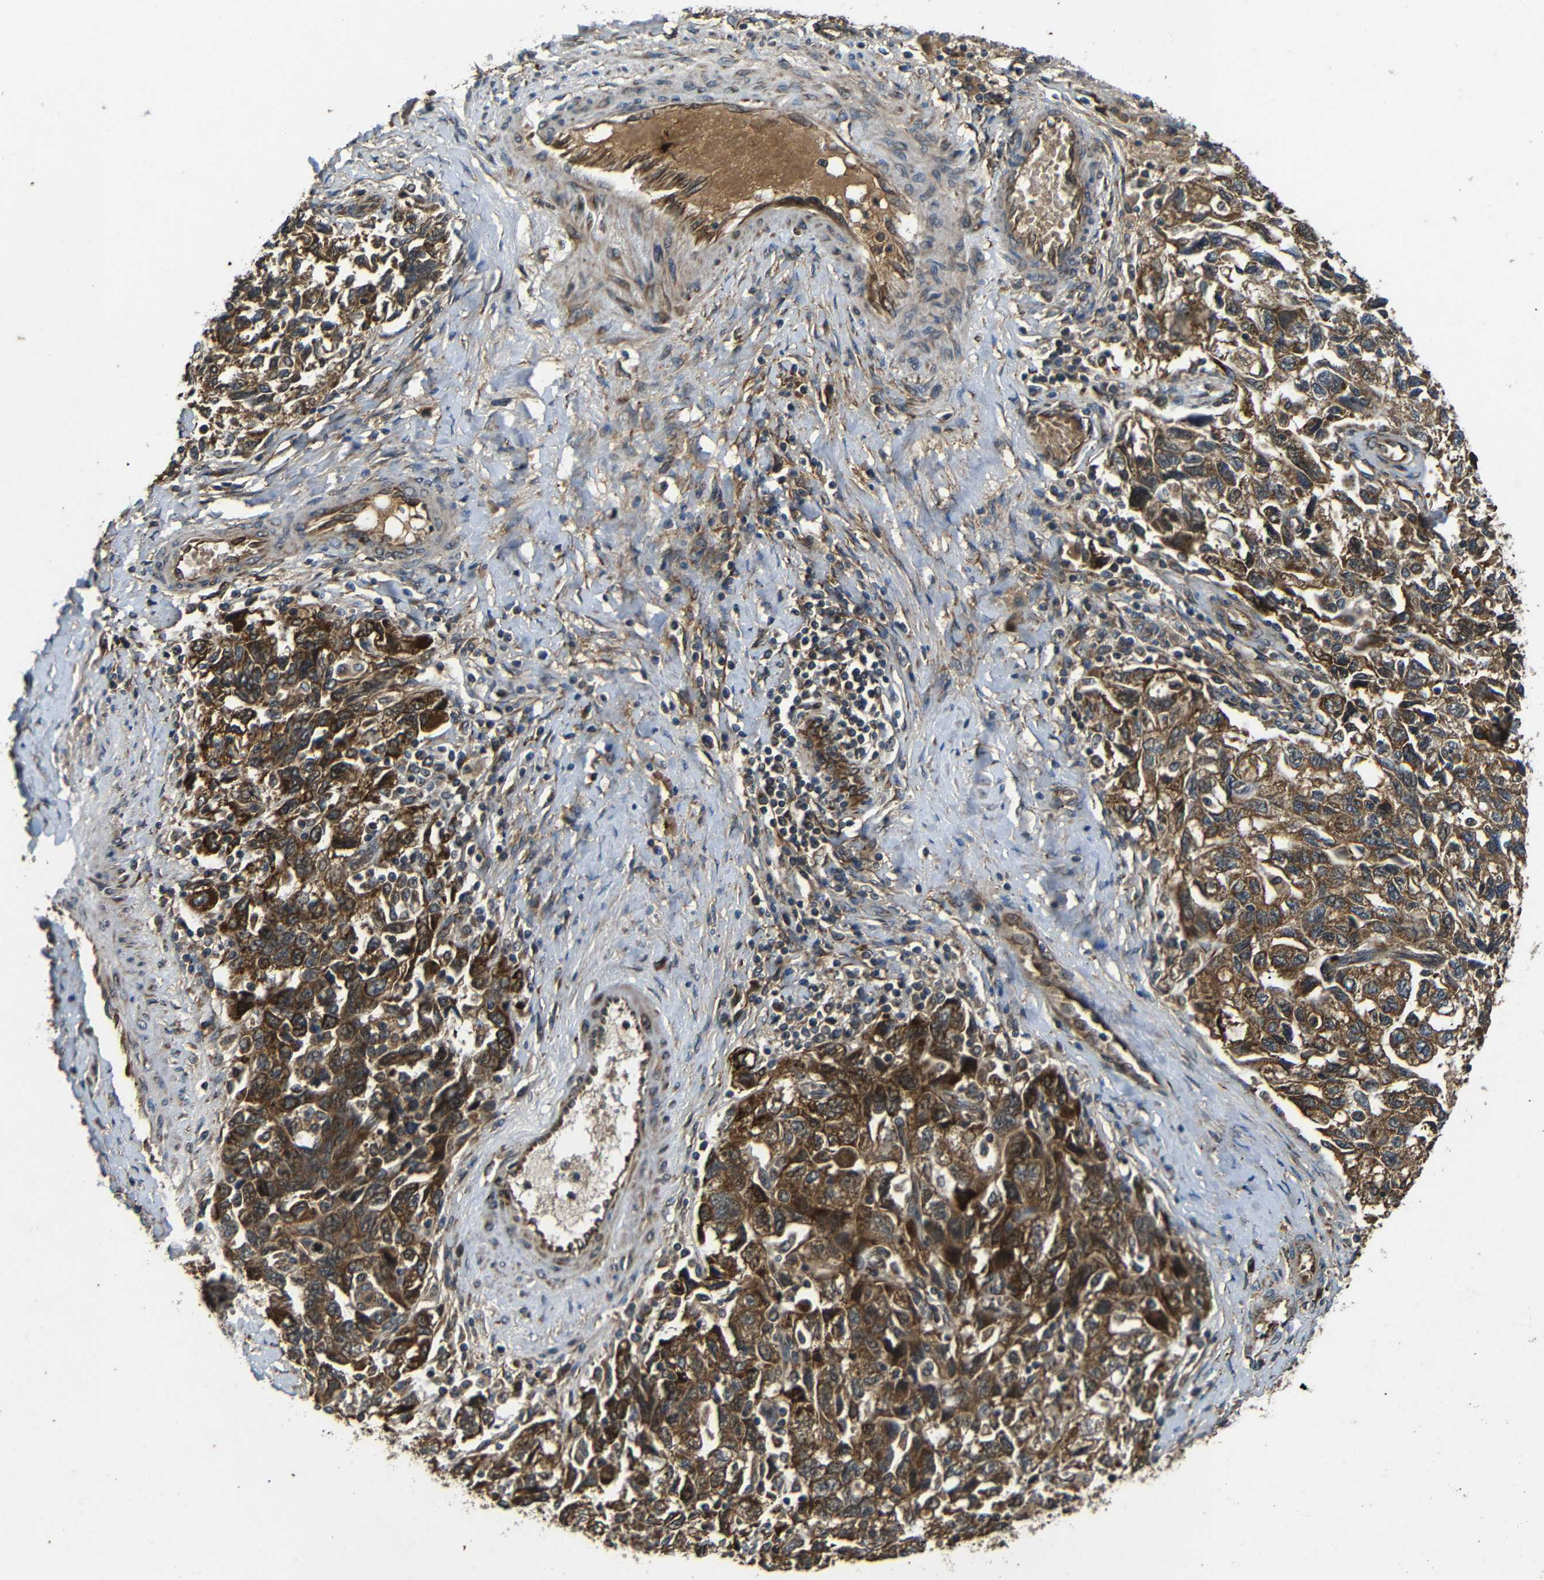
{"staining": {"intensity": "strong", "quantity": ">75%", "location": "cytoplasmic/membranous"}, "tissue": "ovarian cancer", "cell_type": "Tumor cells", "image_type": "cancer", "snomed": [{"axis": "morphology", "description": "Carcinoma, NOS"}, {"axis": "morphology", "description": "Cystadenocarcinoma, serous, NOS"}, {"axis": "topography", "description": "Ovary"}], "caption": "An immunohistochemistry histopathology image of neoplastic tissue is shown. Protein staining in brown shows strong cytoplasmic/membranous positivity in ovarian cancer within tumor cells.", "gene": "TRPC1", "patient": {"sex": "female", "age": 69}}